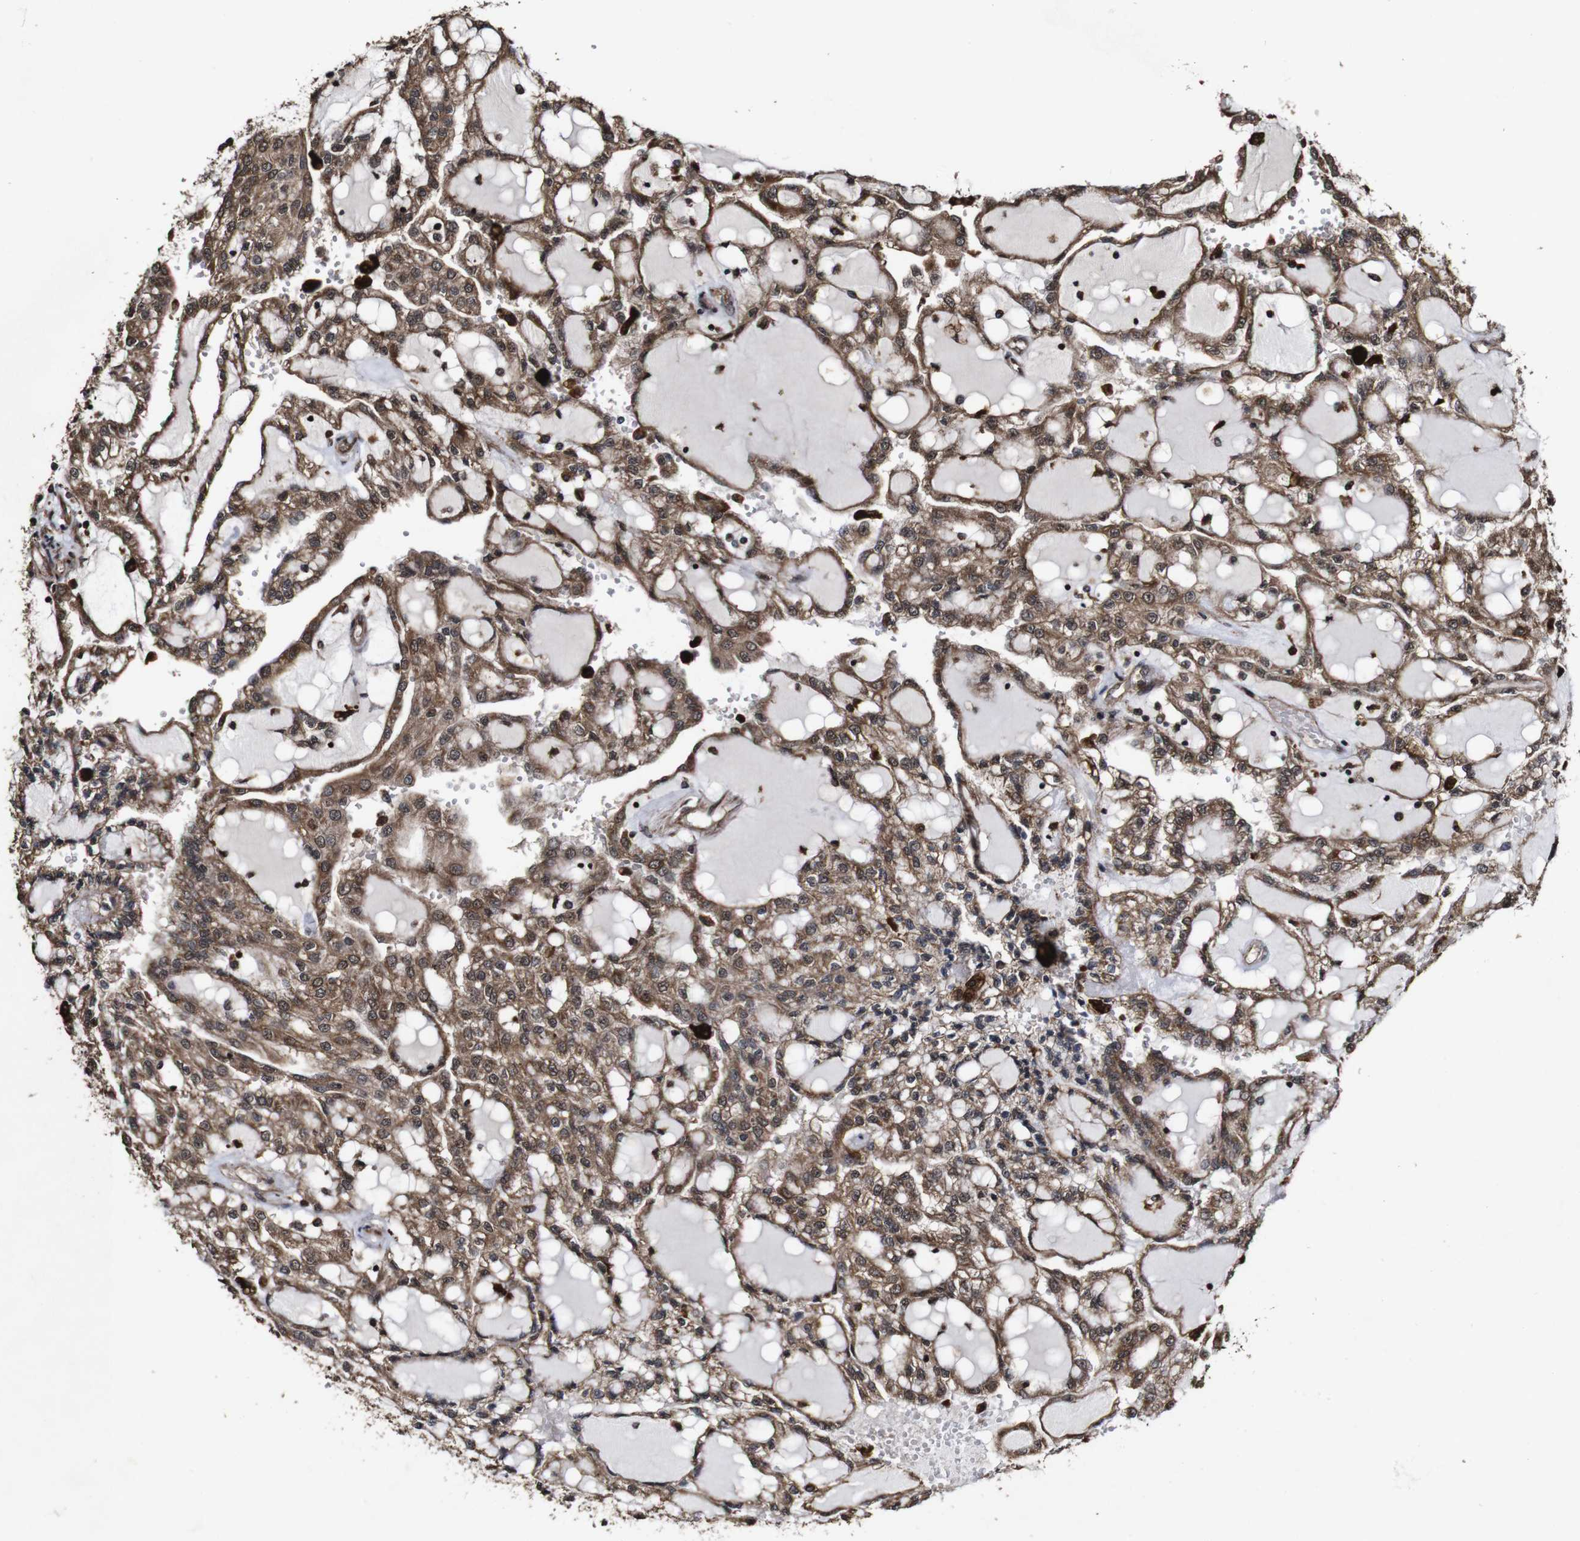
{"staining": {"intensity": "strong", "quantity": "25%-75%", "location": "cytoplasmic/membranous,nuclear"}, "tissue": "renal cancer", "cell_type": "Tumor cells", "image_type": "cancer", "snomed": [{"axis": "morphology", "description": "Adenocarcinoma, NOS"}, {"axis": "topography", "description": "Kidney"}], "caption": "Protein expression analysis of adenocarcinoma (renal) shows strong cytoplasmic/membranous and nuclear staining in approximately 25%-75% of tumor cells. Using DAB (3,3'-diaminobenzidine) (brown) and hematoxylin (blue) stains, captured at high magnification using brightfield microscopy.", "gene": "BTN3A3", "patient": {"sex": "male", "age": 63}}